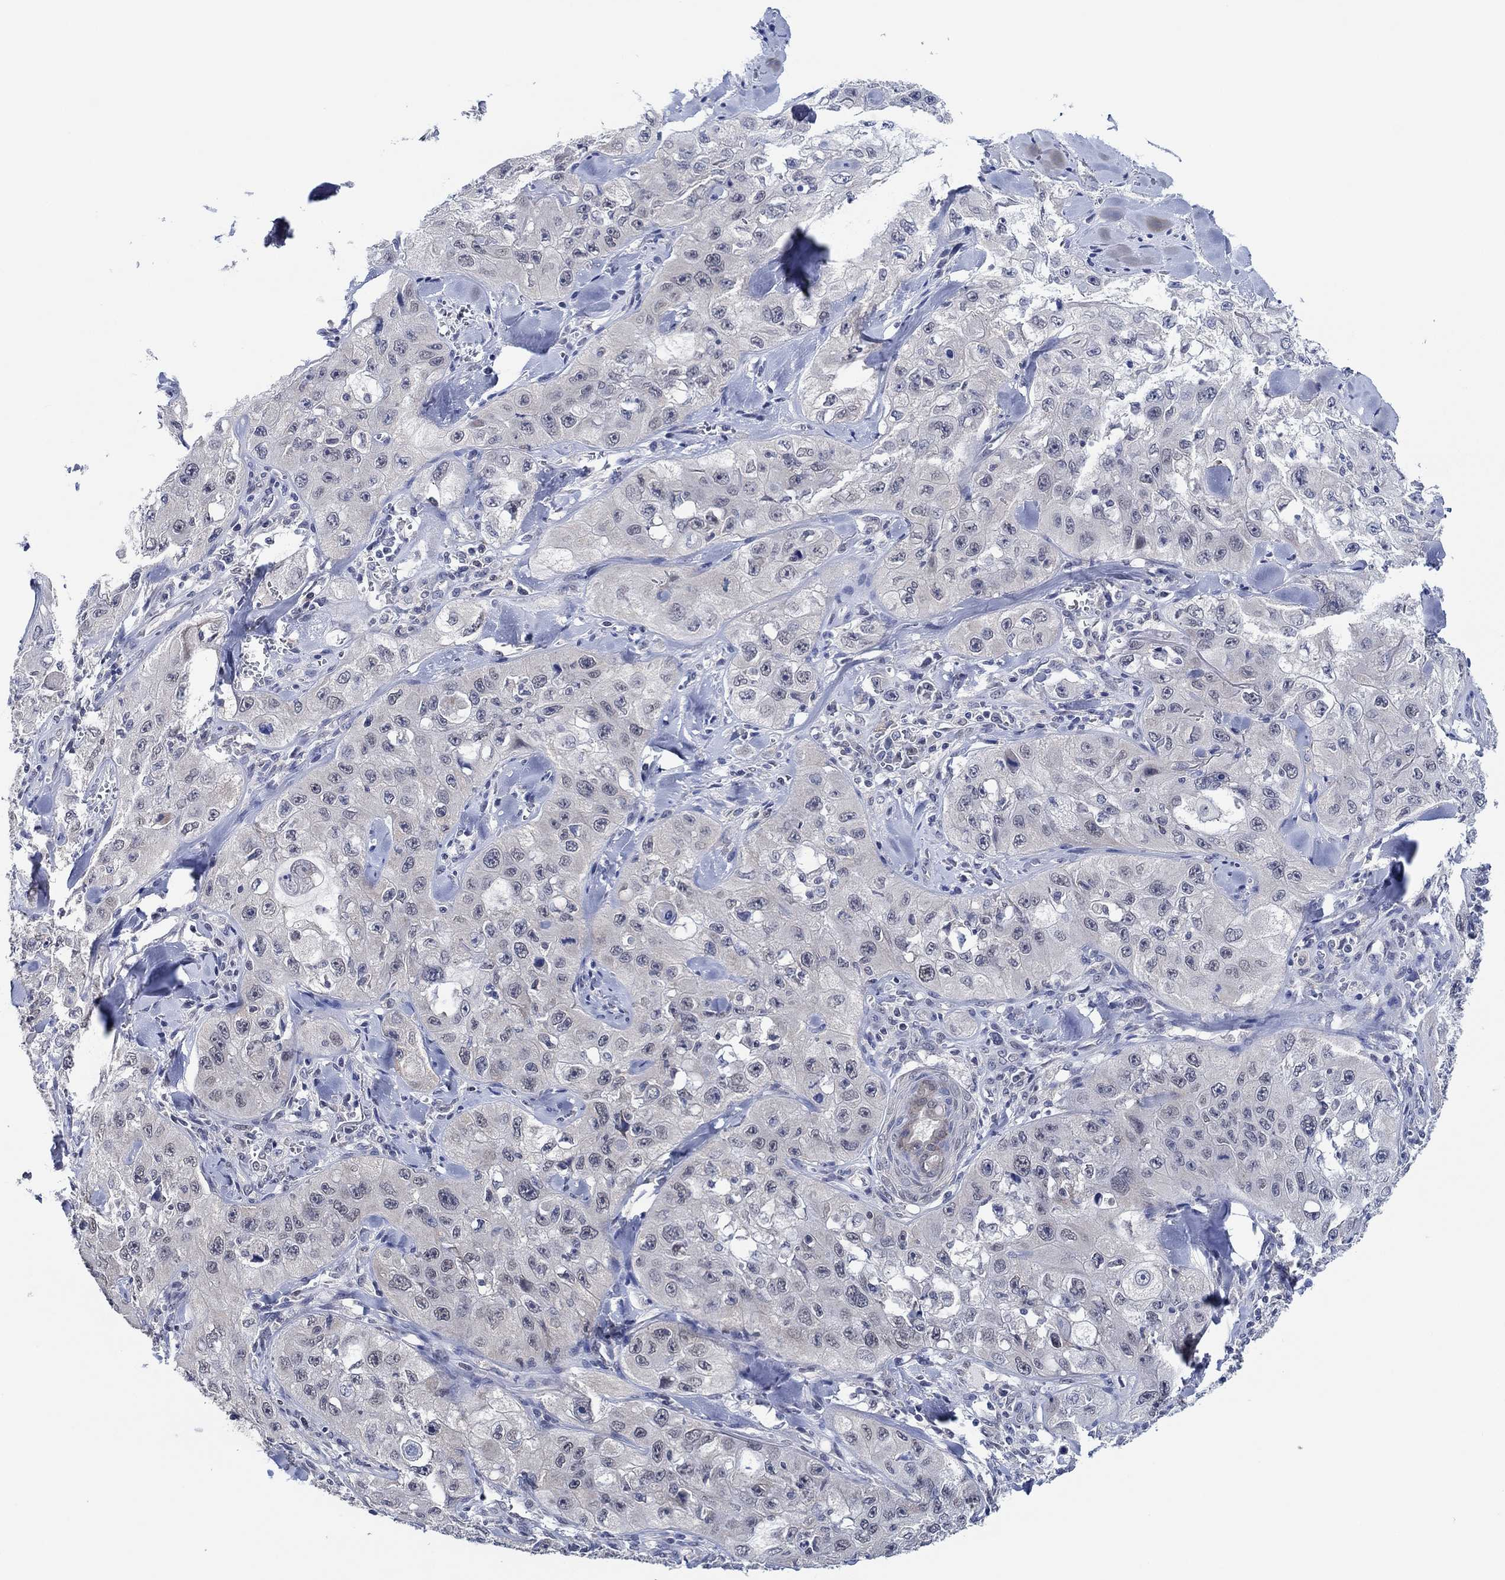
{"staining": {"intensity": "negative", "quantity": "none", "location": "none"}, "tissue": "skin cancer", "cell_type": "Tumor cells", "image_type": "cancer", "snomed": [{"axis": "morphology", "description": "Squamous cell carcinoma, NOS"}, {"axis": "topography", "description": "Skin"}, {"axis": "topography", "description": "Subcutis"}], "caption": "The histopathology image shows no significant positivity in tumor cells of squamous cell carcinoma (skin). (DAB IHC with hematoxylin counter stain).", "gene": "PRRT3", "patient": {"sex": "male", "age": 73}}